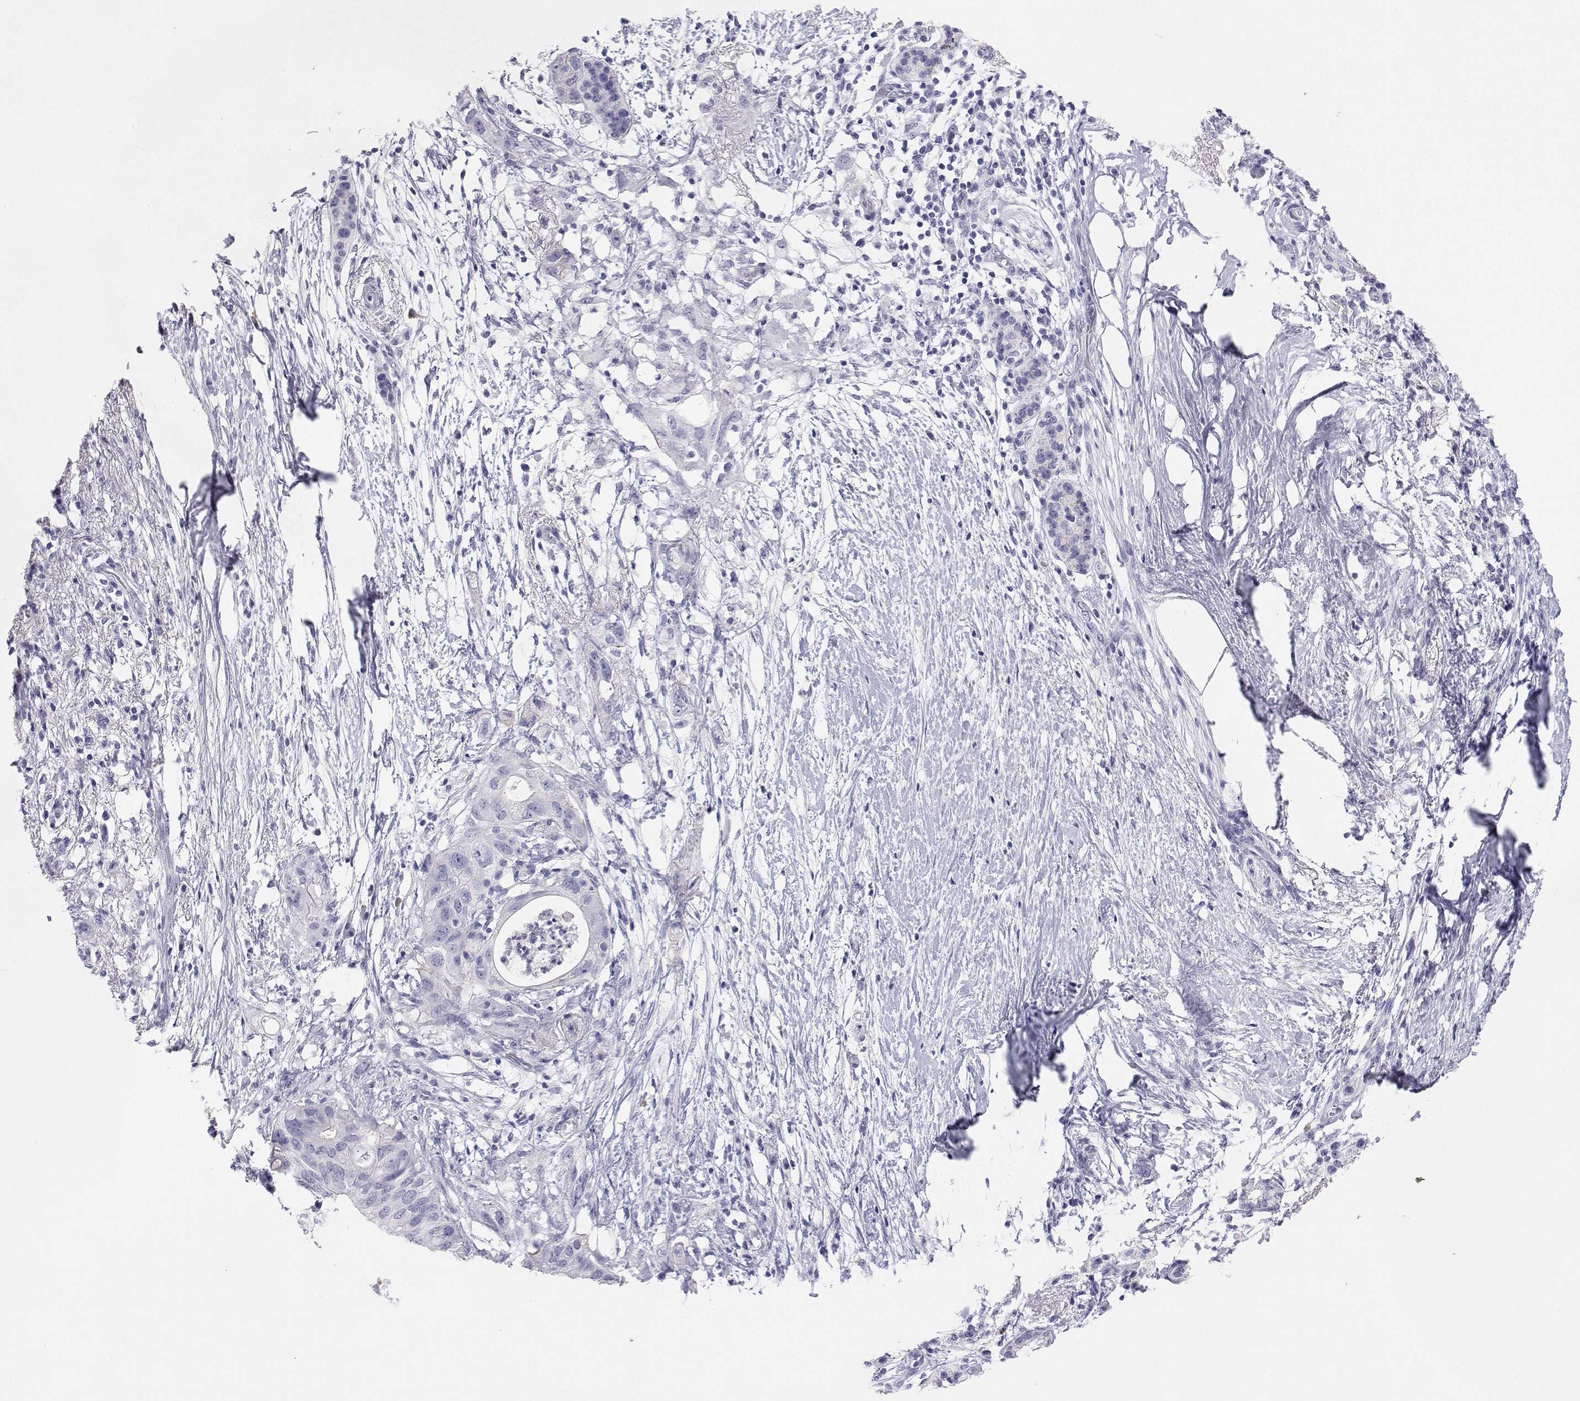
{"staining": {"intensity": "negative", "quantity": "none", "location": "none"}, "tissue": "pancreatic cancer", "cell_type": "Tumor cells", "image_type": "cancer", "snomed": [{"axis": "morphology", "description": "Adenocarcinoma, NOS"}, {"axis": "topography", "description": "Pancreas"}], "caption": "Pancreatic cancer was stained to show a protein in brown. There is no significant expression in tumor cells.", "gene": "BHMT", "patient": {"sex": "female", "age": 72}}